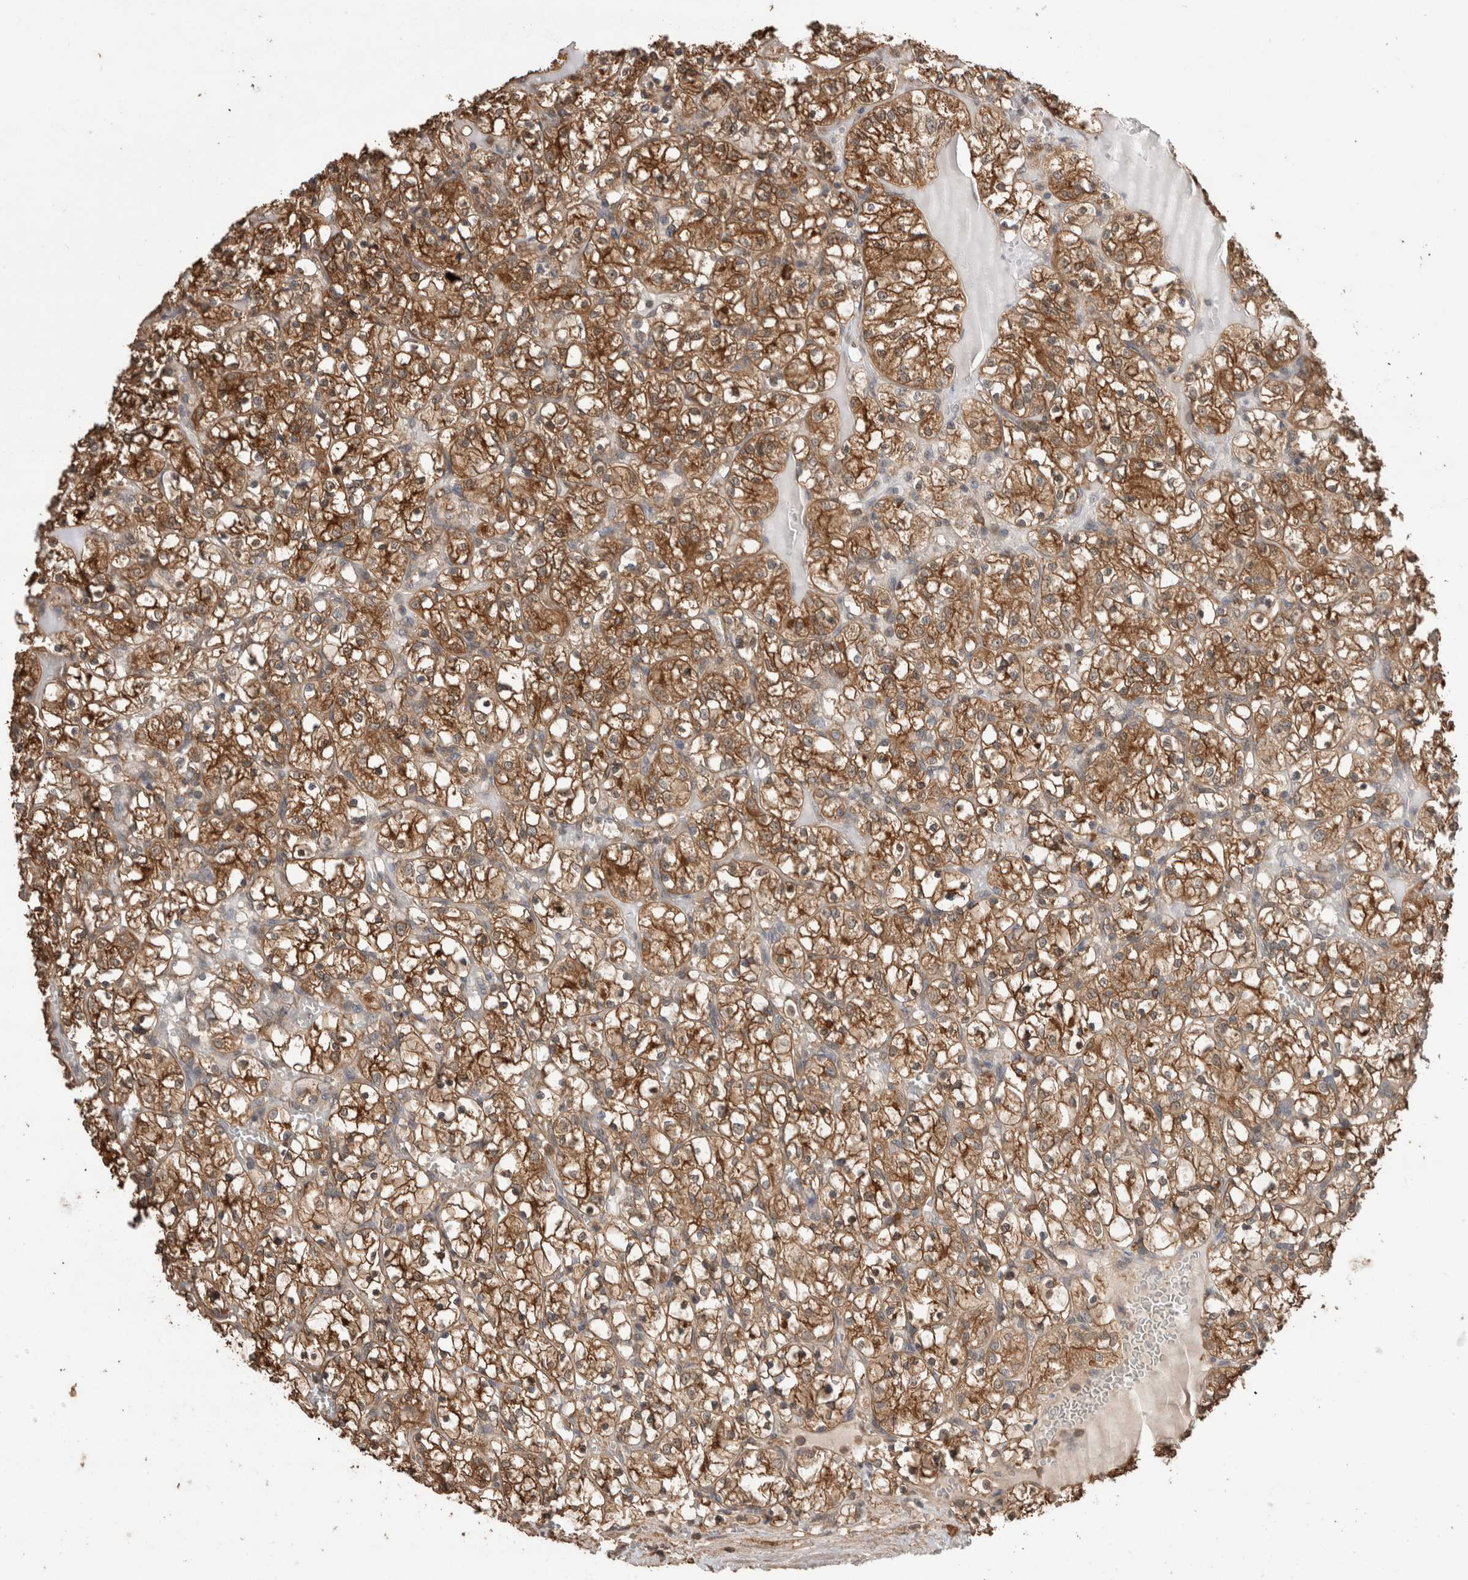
{"staining": {"intensity": "moderate", "quantity": ">75%", "location": "cytoplasmic/membranous"}, "tissue": "renal cancer", "cell_type": "Tumor cells", "image_type": "cancer", "snomed": [{"axis": "morphology", "description": "Adenocarcinoma, NOS"}, {"axis": "topography", "description": "Kidney"}], "caption": "Protein analysis of renal cancer (adenocarcinoma) tissue displays moderate cytoplasmic/membranous expression in approximately >75% of tumor cells. (DAB (3,3'-diaminobenzidine) IHC, brown staining for protein, blue staining for nuclei).", "gene": "TRIM5", "patient": {"sex": "female", "age": 69}}